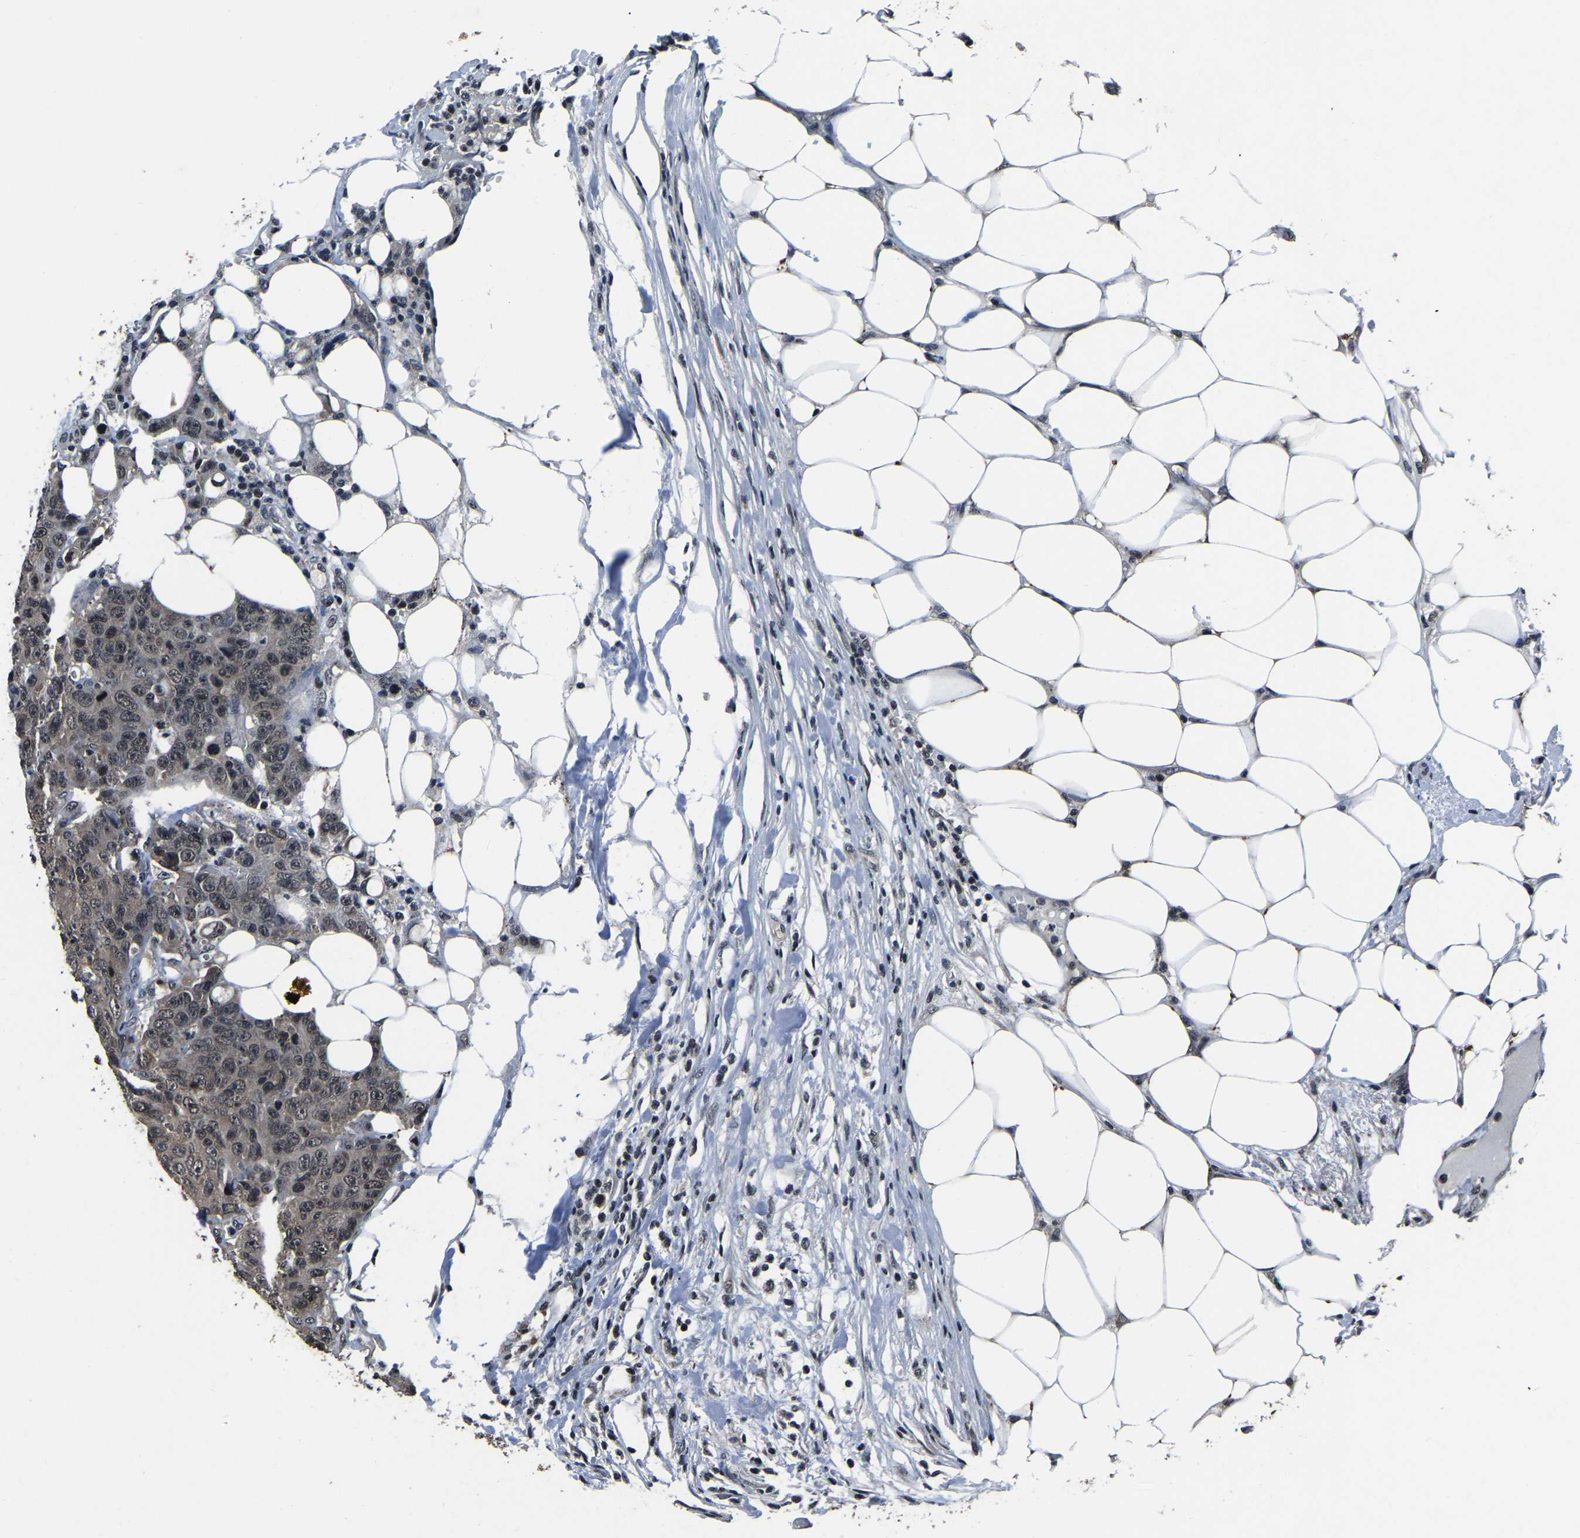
{"staining": {"intensity": "negative", "quantity": "none", "location": "none"}, "tissue": "colorectal cancer", "cell_type": "Tumor cells", "image_type": "cancer", "snomed": [{"axis": "morphology", "description": "Adenocarcinoma, NOS"}, {"axis": "topography", "description": "Colon"}], "caption": "DAB immunohistochemical staining of adenocarcinoma (colorectal) reveals no significant staining in tumor cells.", "gene": "ANKIB1", "patient": {"sex": "female", "age": 86}}